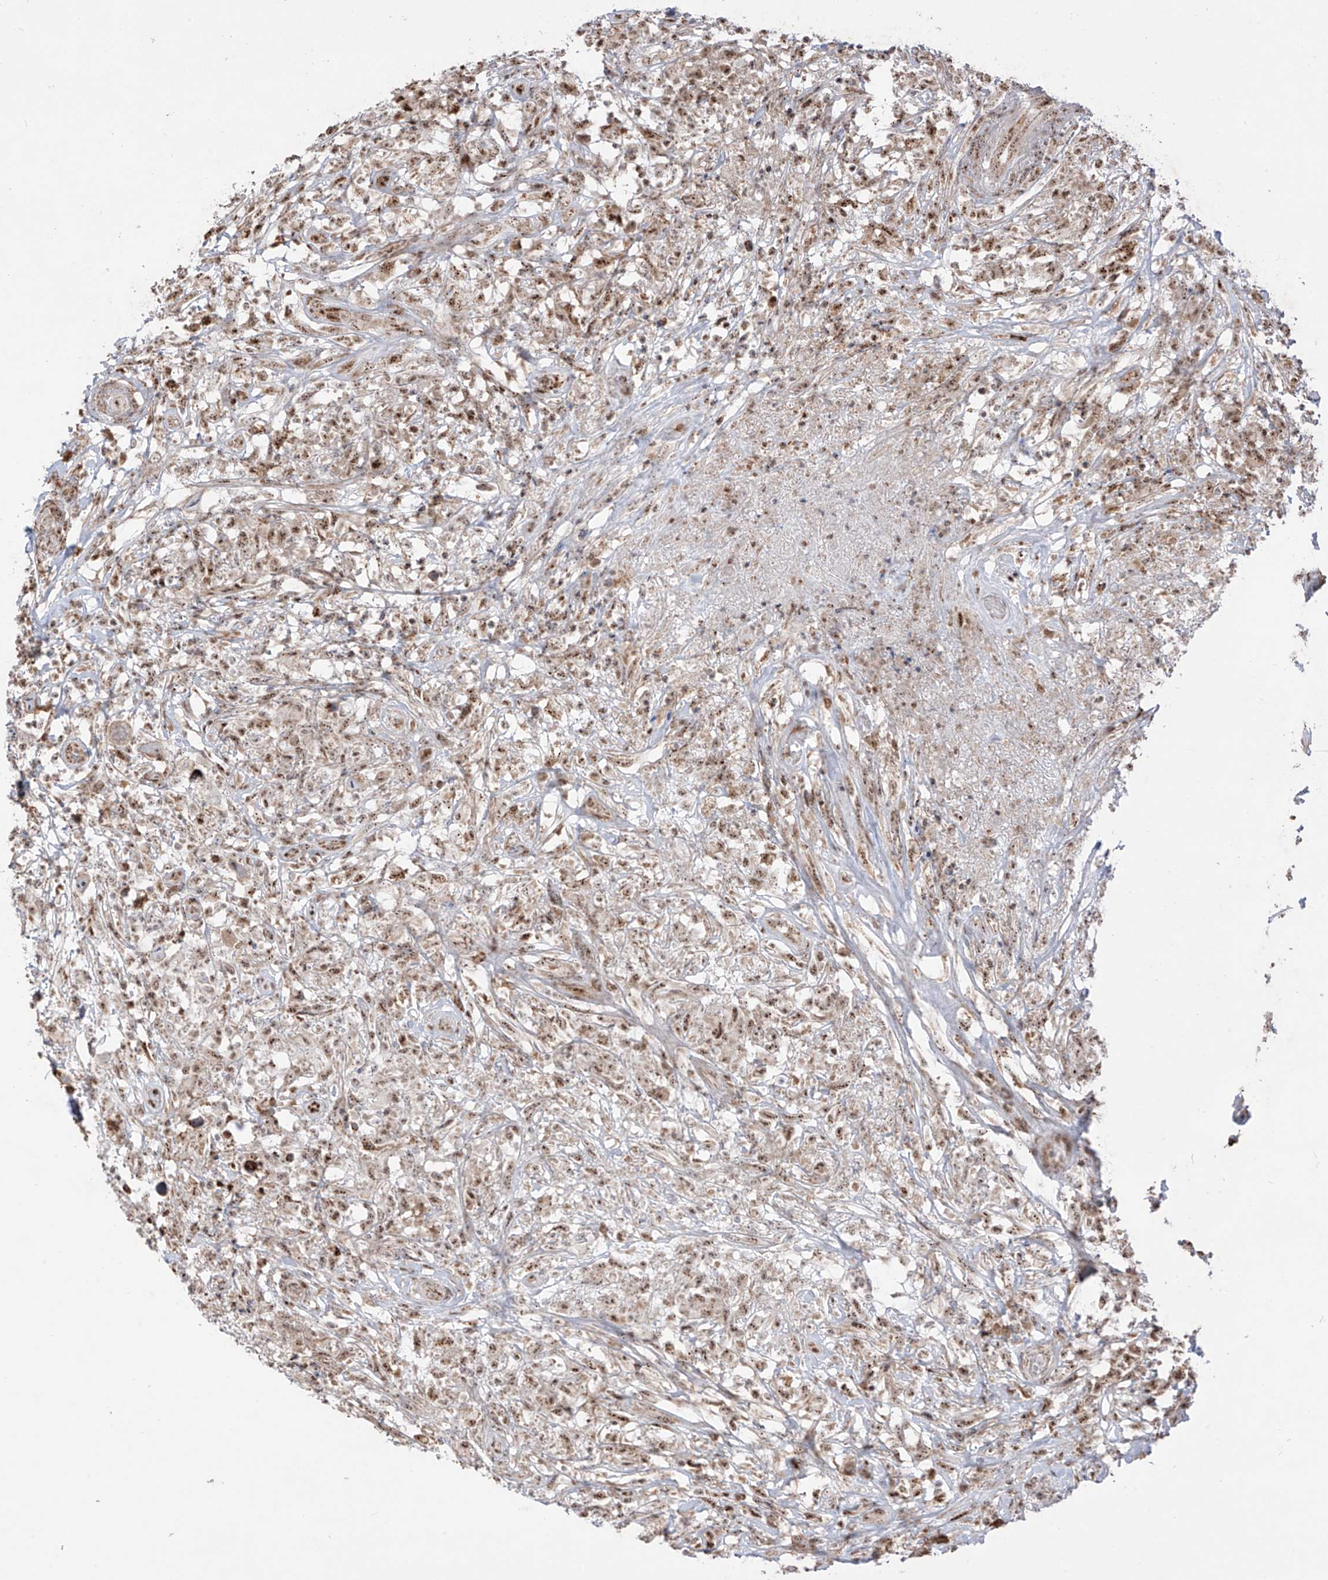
{"staining": {"intensity": "moderate", "quantity": ">75%", "location": "nuclear"}, "tissue": "testis cancer", "cell_type": "Tumor cells", "image_type": "cancer", "snomed": [{"axis": "morphology", "description": "Seminoma, NOS"}, {"axis": "topography", "description": "Testis"}], "caption": "Tumor cells show medium levels of moderate nuclear expression in about >75% of cells in human testis seminoma.", "gene": "ZBTB8A", "patient": {"sex": "male", "age": 49}}